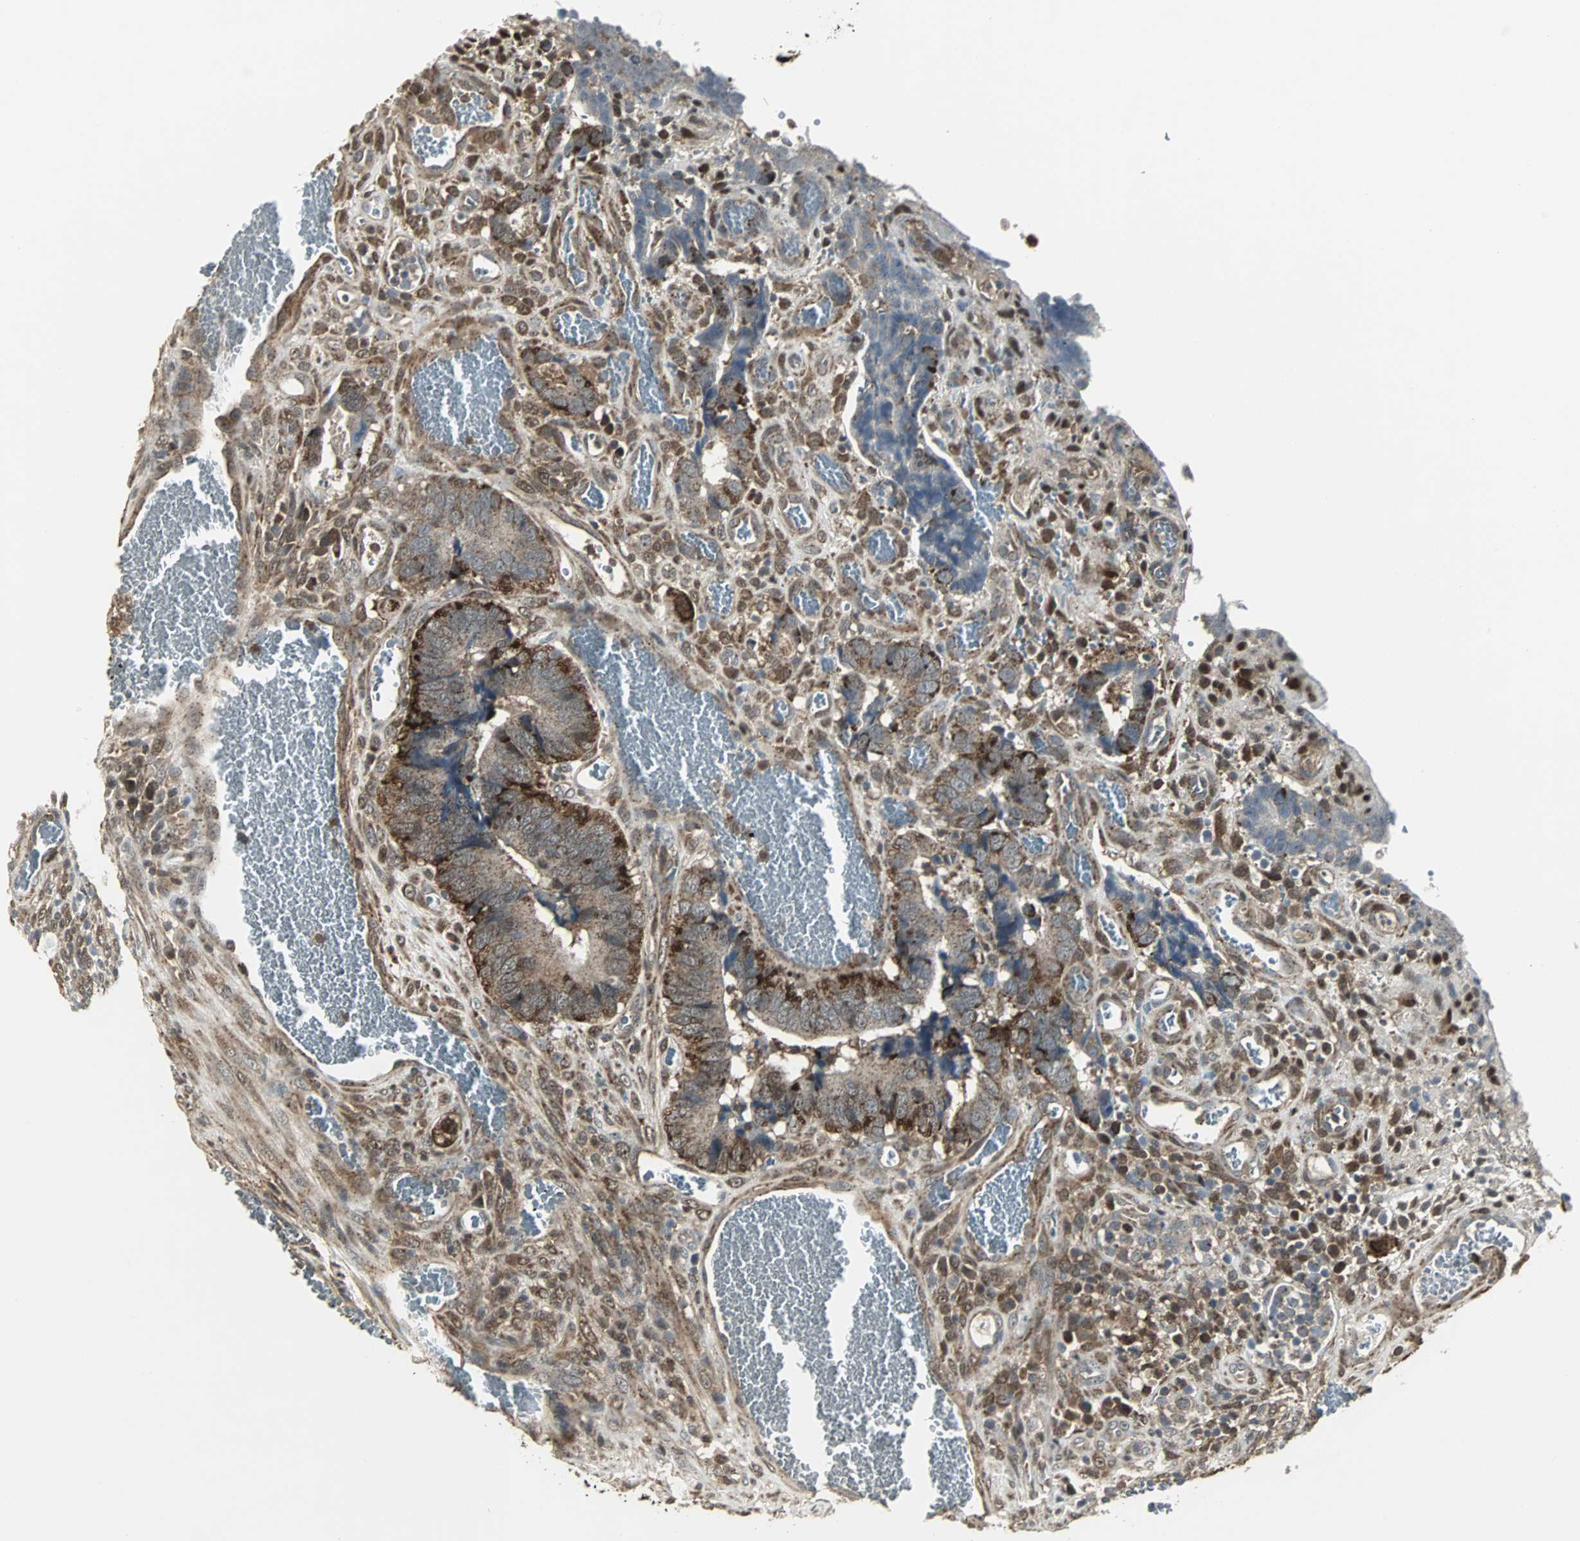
{"staining": {"intensity": "strong", "quantity": ">75%", "location": "cytoplasmic/membranous,nuclear"}, "tissue": "colorectal cancer", "cell_type": "Tumor cells", "image_type": "cancer", "snomed": [{"axis": "morphology", "description": "Adenocarcinoma, NOS"}, {"axis": "topography", "description": "Colon"}], "caption": "Adenocarcinoma (colorectal) stained with DAB immunohistochemistry exhibits high levels of strong cytoplasmic/membranous and nuclear staining in about >75% of tumor cells.", "gene": "PLIN3", "patient": {"sex": "male", "age": 72}}